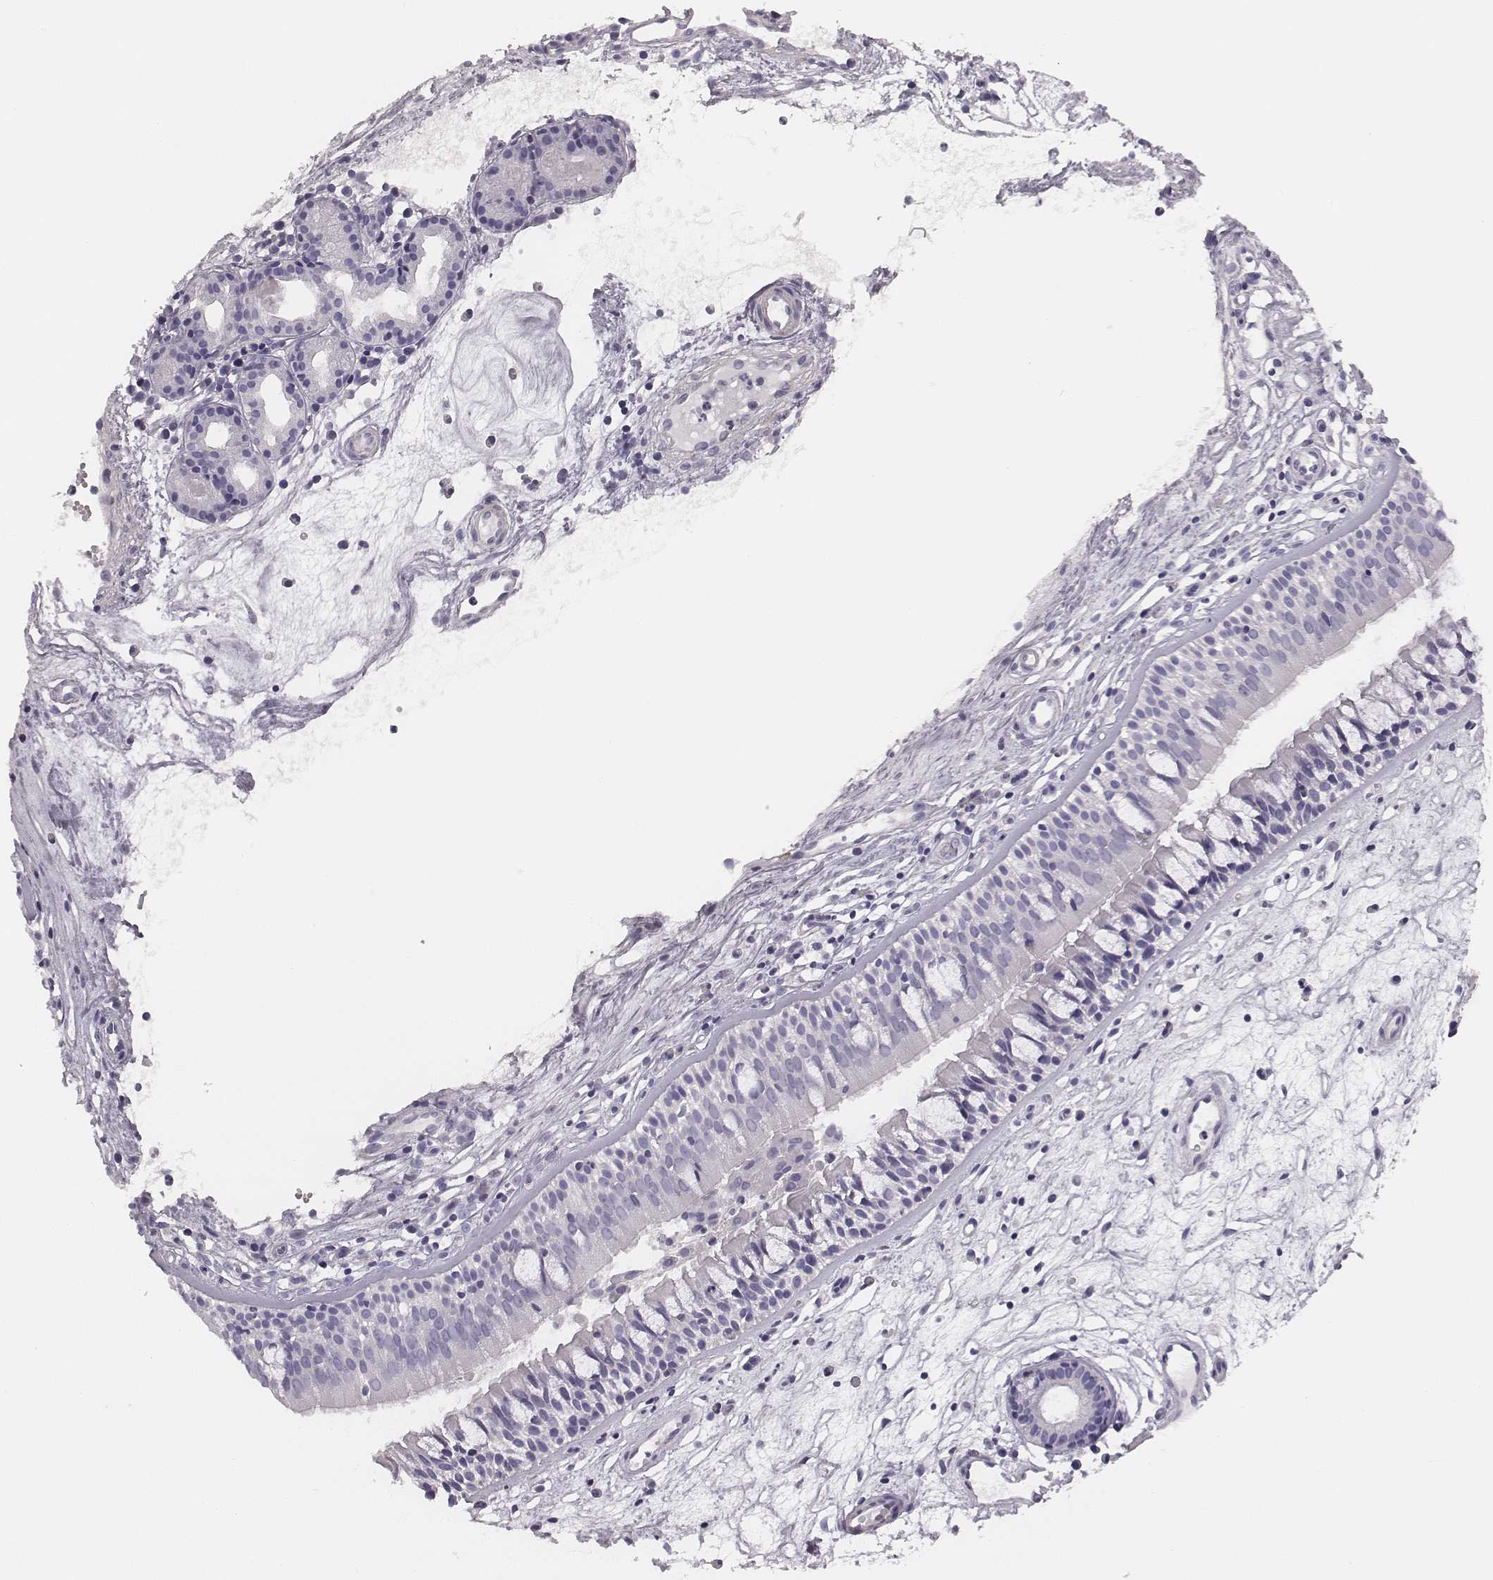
{"staining": {"intensity": "negative", "quantity": "none", "location": "none"}, "tissue": "nasopharynx", "cell_type": "Respiratory epithelial cells", "image_type": "normal", "snomed": [{"axis": "morphology", "description": "Normal tissue, NOS"}, {"axis": "topography", "description": "Nasopharynx"}], "caption": "A photomicrograph of nasopharynx stained for a protein exhibits no brown staining in respiratory epithelial cells.", "gene": "ADAM7", "patient": {"sex": "female", "age": 68}}